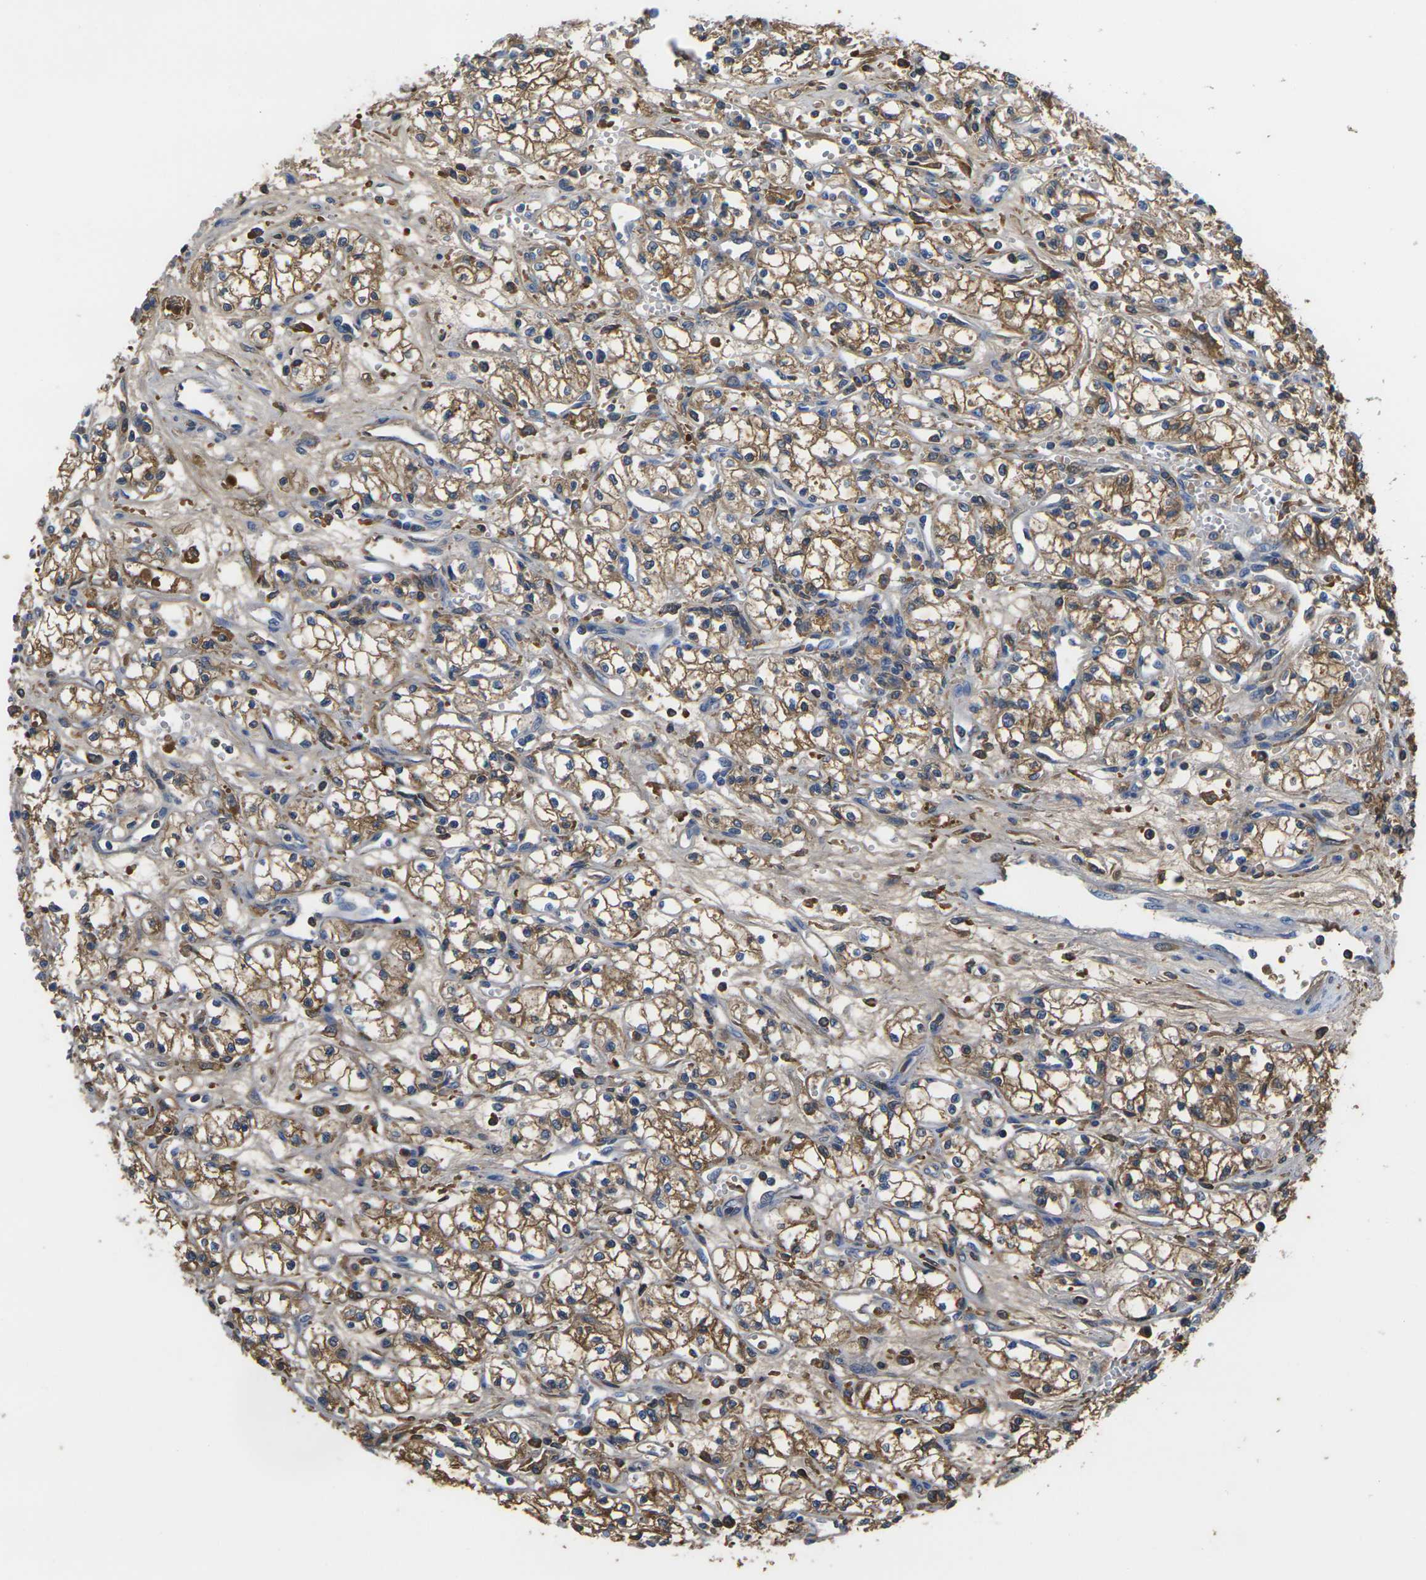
{"staining": {"intensity": "moderate", "quantity": ">75%", "location": "cytoplasmic/membranous"}, "tissue": "renal cancer", "cell_type": "Tumor cells", "image_type": "cancer", "snomed": [{"axis": "morphology", "description": "Normal tissue, NOS"}, {"axis": "morphology", "description": "Adenocarcinoma, NOS"}, {"axis": "topography", "description": "Kidney"}], "caption": "DAB immunohistochemical staining of adenocarcinoma (renal) demonstrates moderate cytoplasmic/membranous protein expression in about >75% of tumor cells.", "gene": "GREM2", "patient": {"sex": "male", "age": 59}}